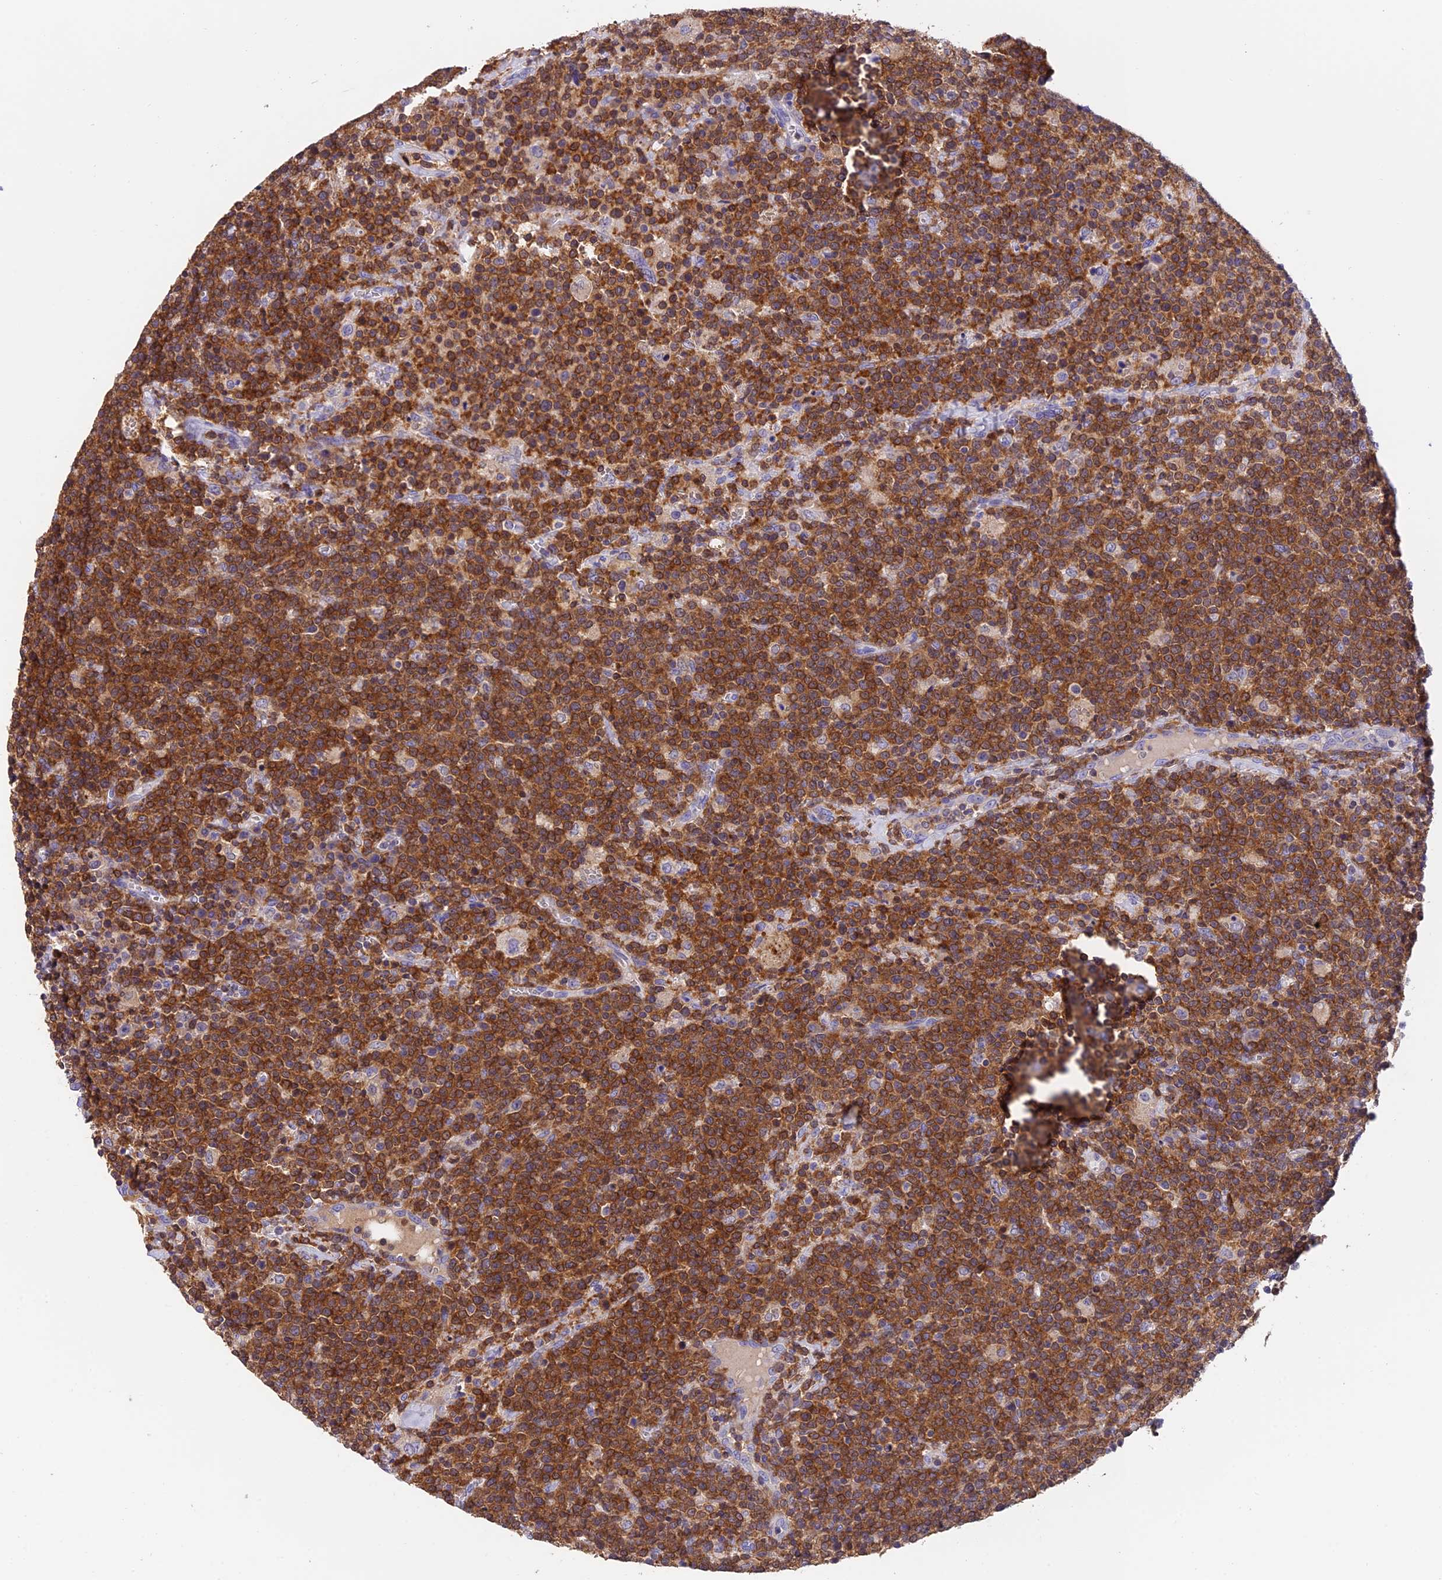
{"staining": {"intensity": "strong", "quantity": ">75%", "location": "cytoplasmic/membranous"}, "tissue": "lymphoma", "cell_type": "Tumor cells", "image_type": "cancer", "snomed": [{"axis": "morphology", "description": "Malignant lymphoma, non-Hodgkin's type, High grade"}, {"axis": "topography", "description": "Lymph node"}], "caption": "Human high-grade malignant lymphoma, non-Hodgkin's type stained with a brown dye exhibits strong cytoplasmic/membranous positive staining in about >75% of tumor cells.", "gene": "LPXN", "patient": {"sex": "male", "age": 61}}